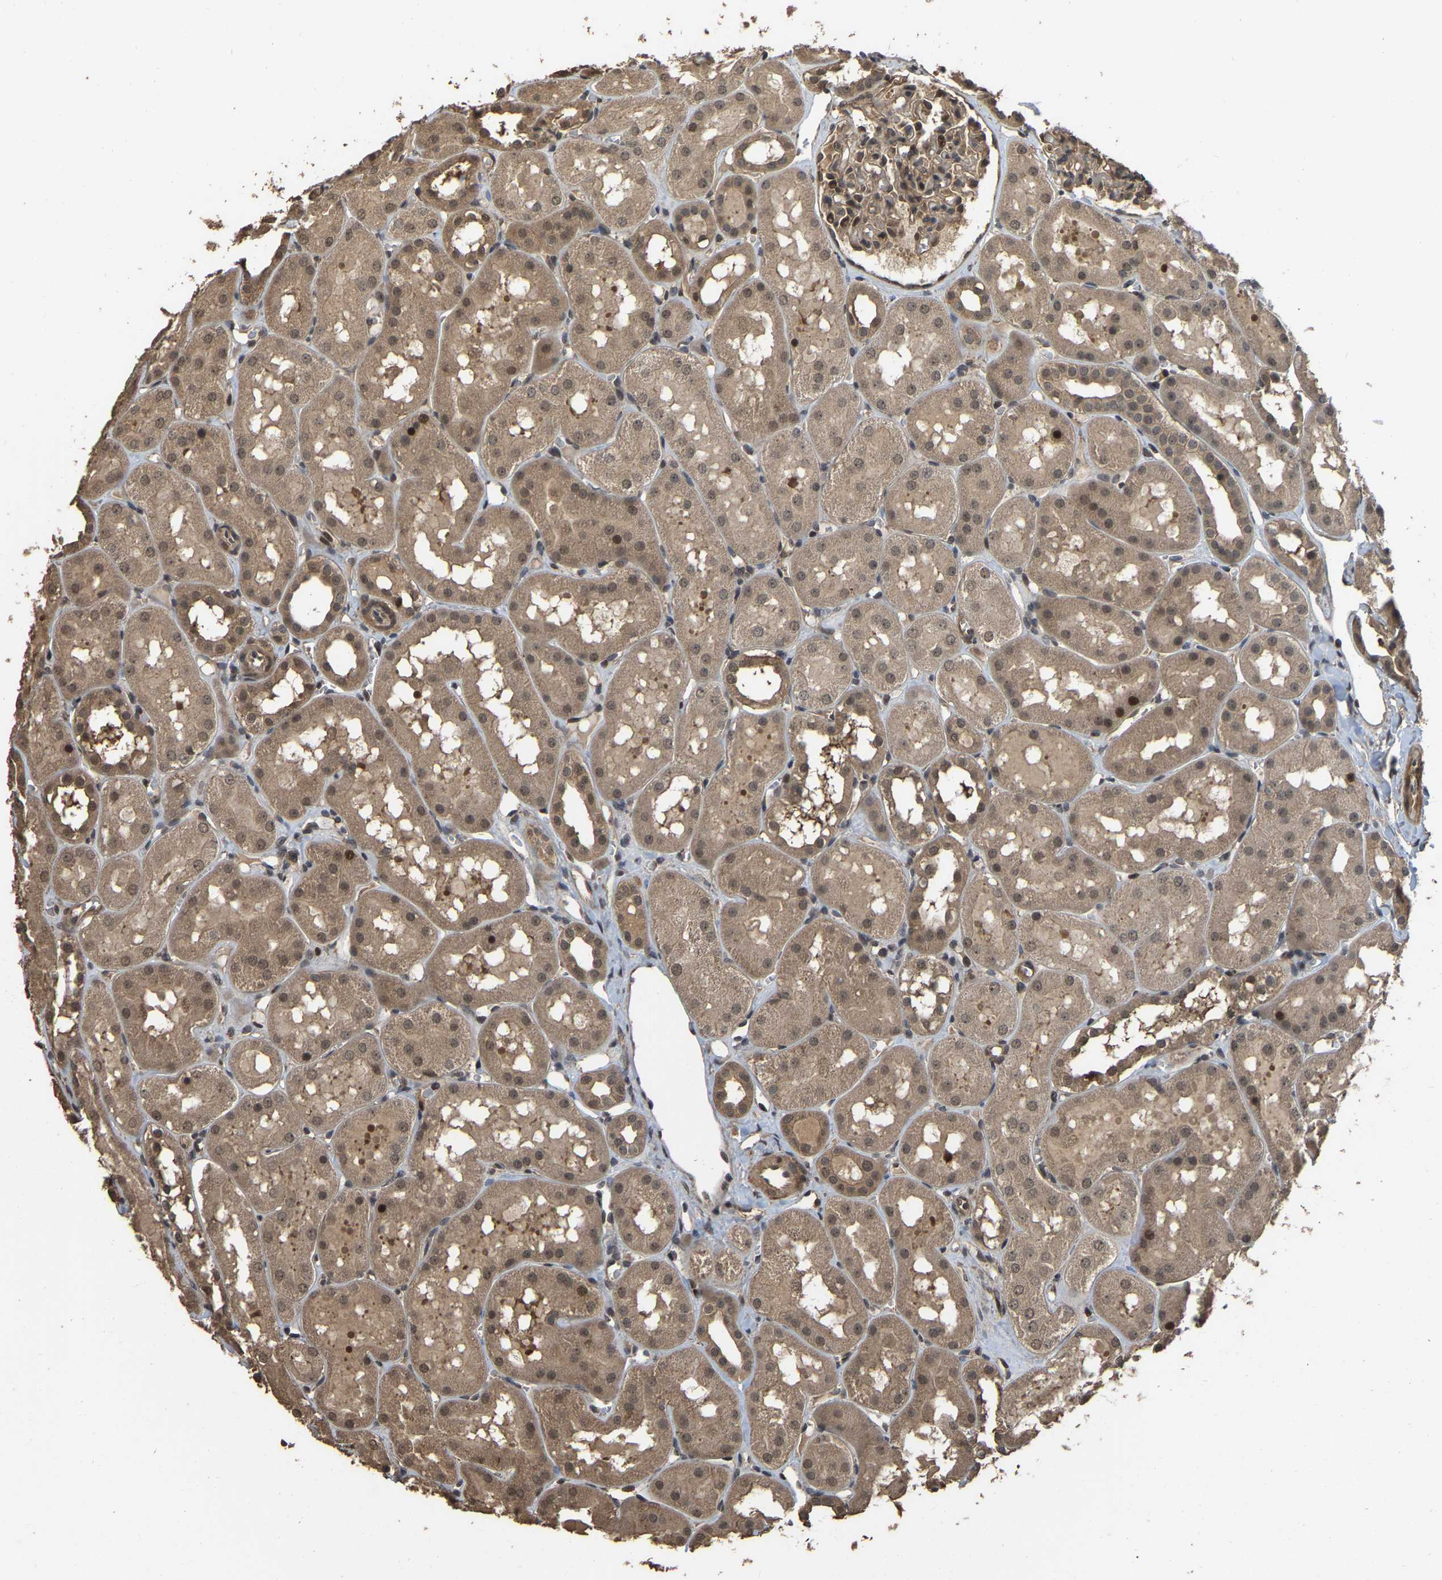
{"staining": {"intensity": "moderate", "quantity": ">75%", "location": "cytoplasmic/membranous,nuclear"}, "tissue": "kidney", "cell_type": "Cells in glomeruli", "image_type": "normal", "snomed": [{"axis": "morphology", "description": "Normal tissue, NOS"}, {"axis": "topography", "description": "Kidney"}, {"axis": "topography", "description": "Urinary bladder"}], "caption": "The histopathology image exhibits immunohistochemical staining of benign kidney. There is moderate cytoplasmic/membranous,nuclear staining is present in approximately >75% of cells in glomeruli. (DAB (3,3'-diaminobenzidine) = brown stain, brightfield microscopy at high magnification).", "gene": "ARHGAP23", "patient": {"sex": "male", "age": 16}}